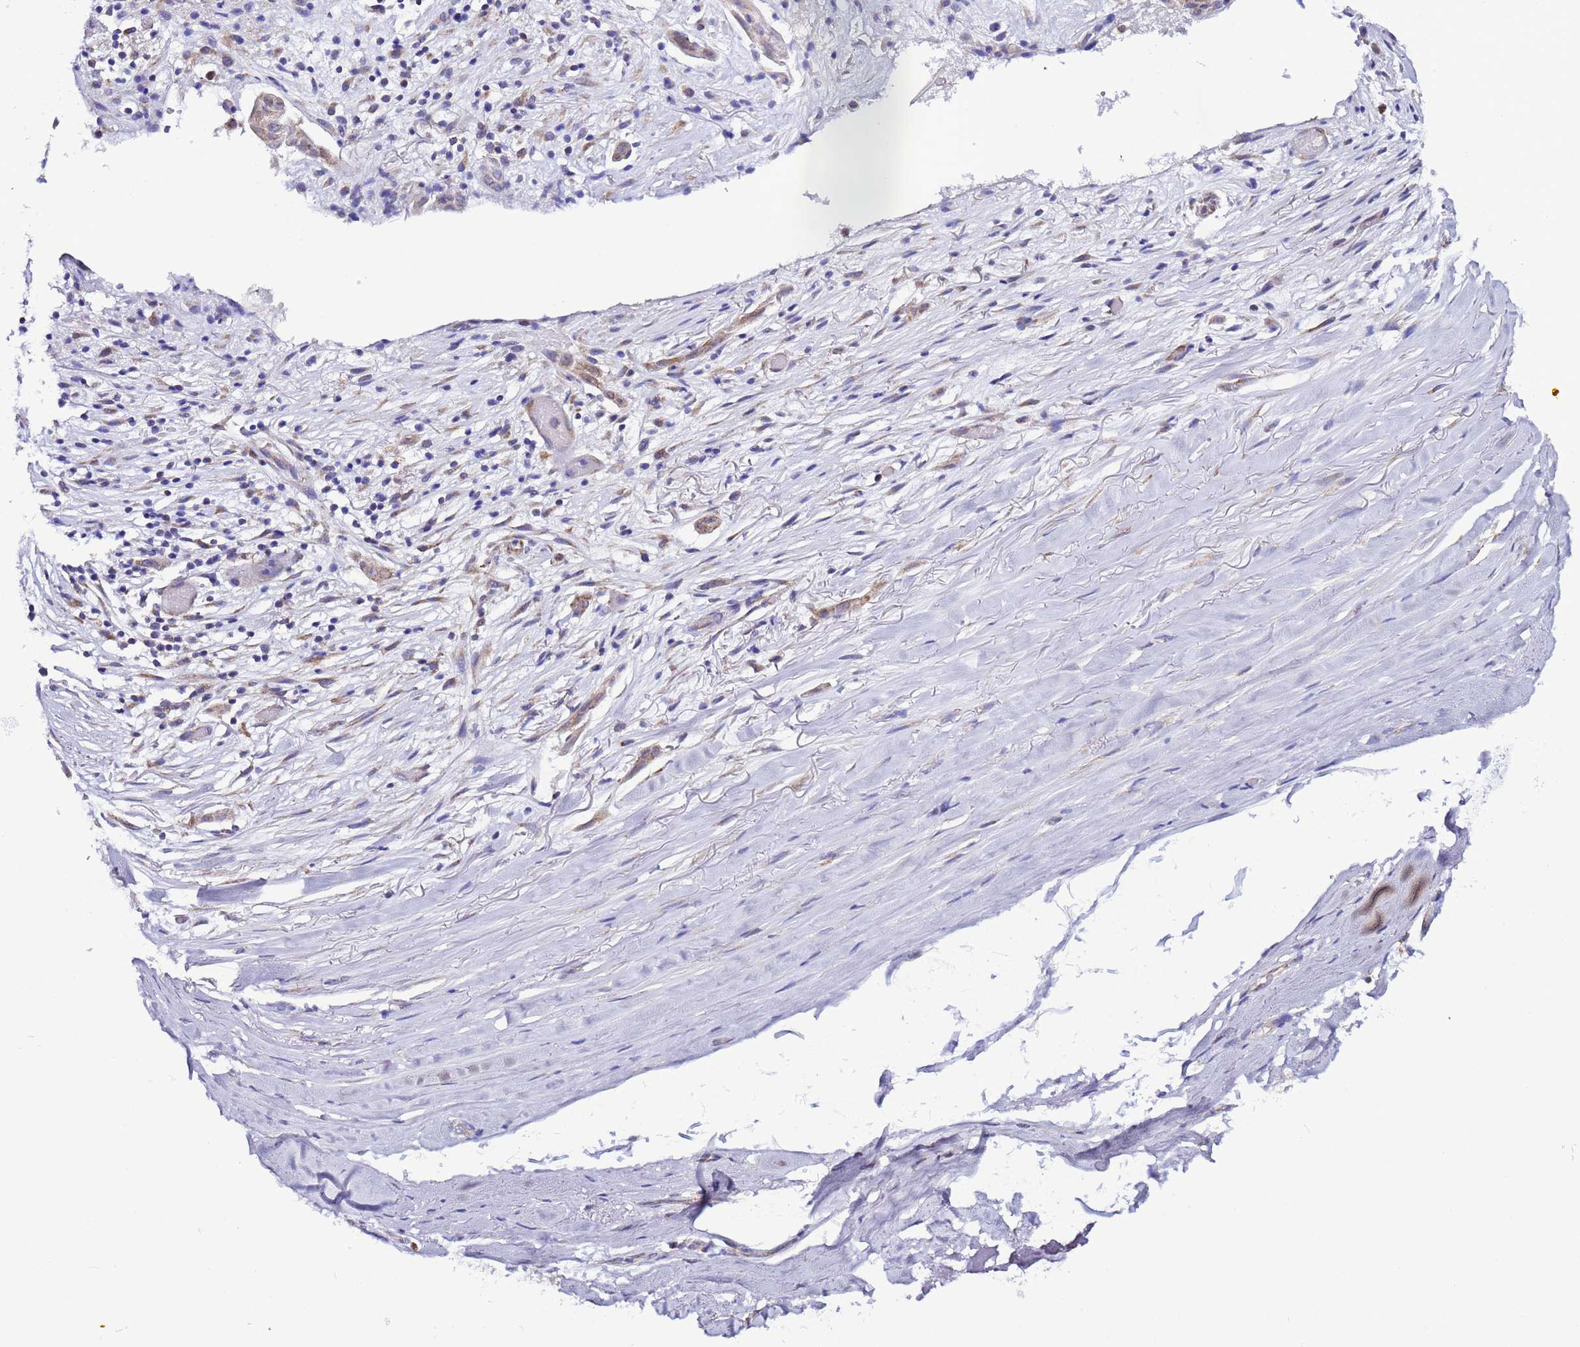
{"staining": {"intensity": "negative", "quantity": "none", "location": "none"}, "tissue": "adipose tissue", "cell_type": "Adipocytes", "image_type": "normal", "snomed": [{"axis": "morphology", "description": "Normal tissue, NOS"}, {"axis": "morphology", "description": "Basal cell carcinoma"}, {"axis": "topography", "description": "Skin"}], "caption": "High power microscopy image of an immunohistochemistry (IHC) photomicrograph of unremarkable adipose tissue, revealing no significant positivity in adipocytes.", "gene": "AHI1", "patient": {"sex": "female", "age": 89}}